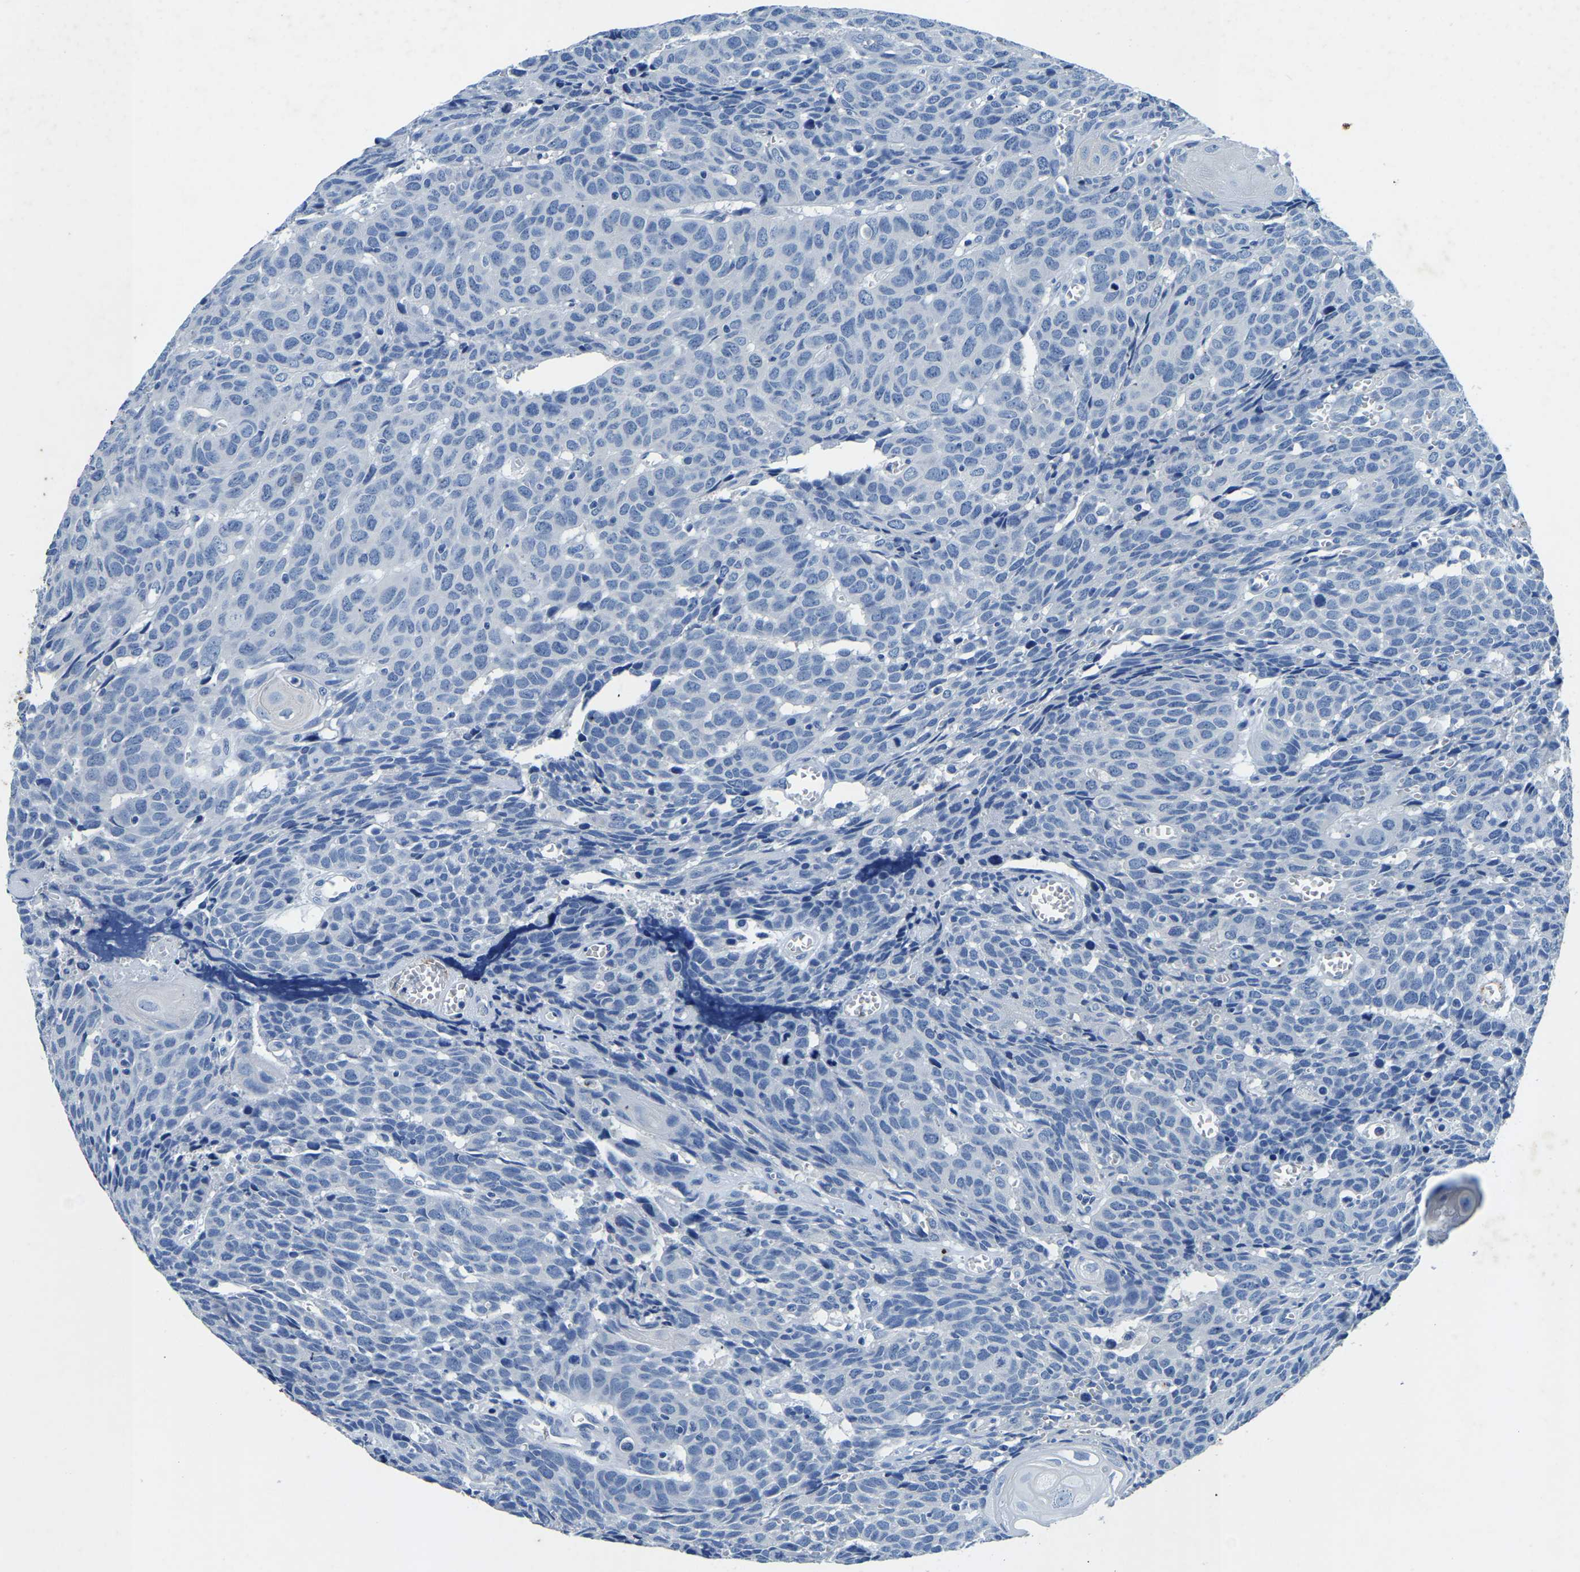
{"staining": {"intensity": "negative", "quantity": "none", "location": "none"}, "tissue": "head and neck cancer", "cell_type": "Tumor cells", "image_type": "cancer", "snomed": [{"axis": "morphology", "description": "Squamous cell carcinoma, NOS"}, {"axis": "topography", "description": "Head-Neck"}], "caption": "This photomicrograph is of squamous cell carcinoma (head and neck) stained with immunohistochemistry to label a protein in brown with the nuclei are counter-stained blue. There is no expression in tumor cells.", "gene": "UBN2", "patient": {"sex": "male", "age": 66}}